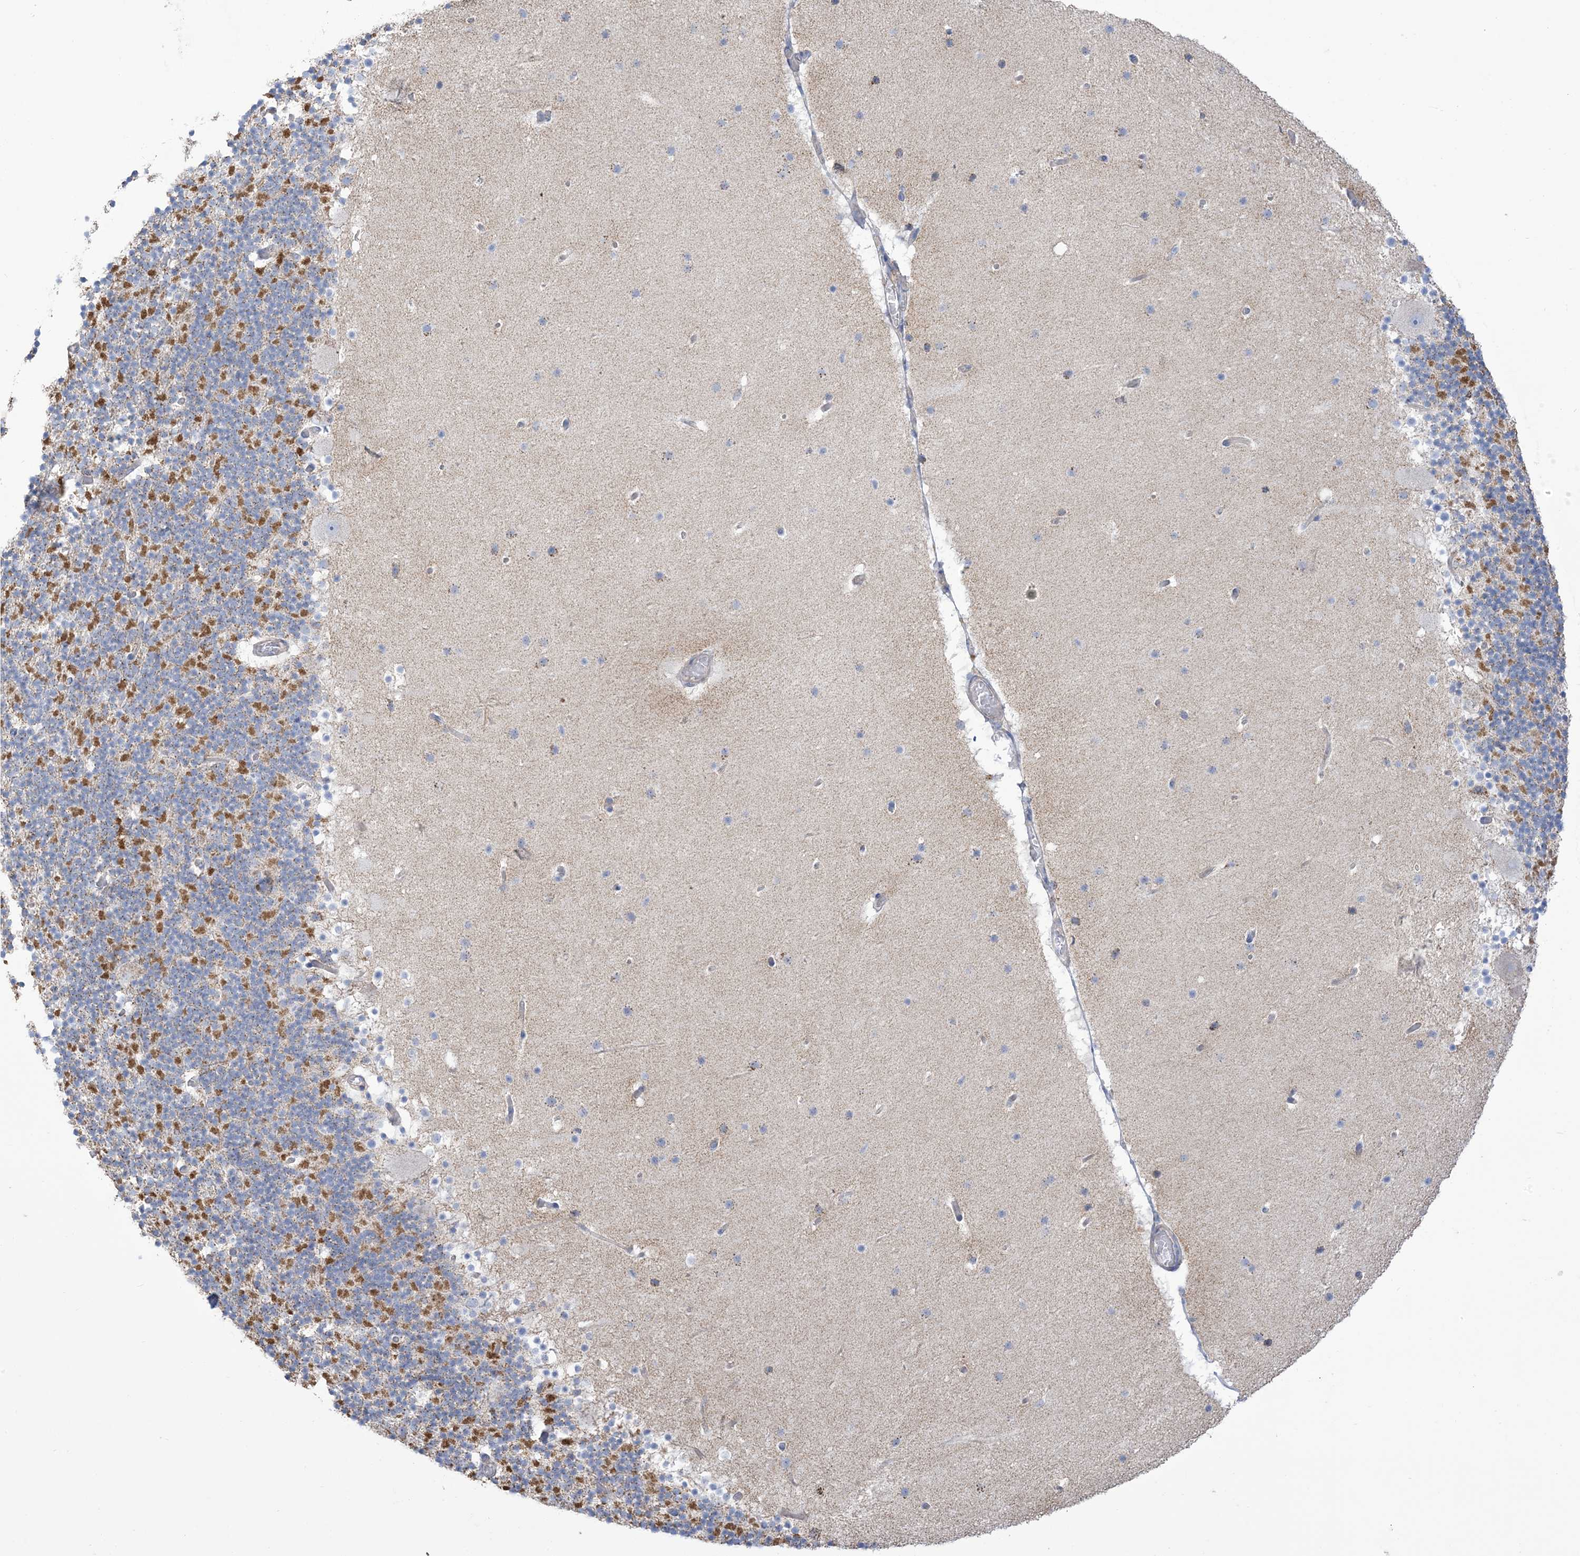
{"staining": {"intensity": "negative", "quantity": "none", "location": "none"}, "tissue": "cerebellum", "cell_type": "Cells in granular layer", "image_type": "normal", "snomed": [{"axis": "morphology", "description": "Normal tissue, NOS"}, {"axis": "topography", "description": "Cerebellum"}], "caption": "This is an IHC photomicrograph of unremarkable cerebellum. There is no positivity in cells in granular layer.", "gene": "MTHFD2L", "patient": {"sex": "male", "age": 57}}